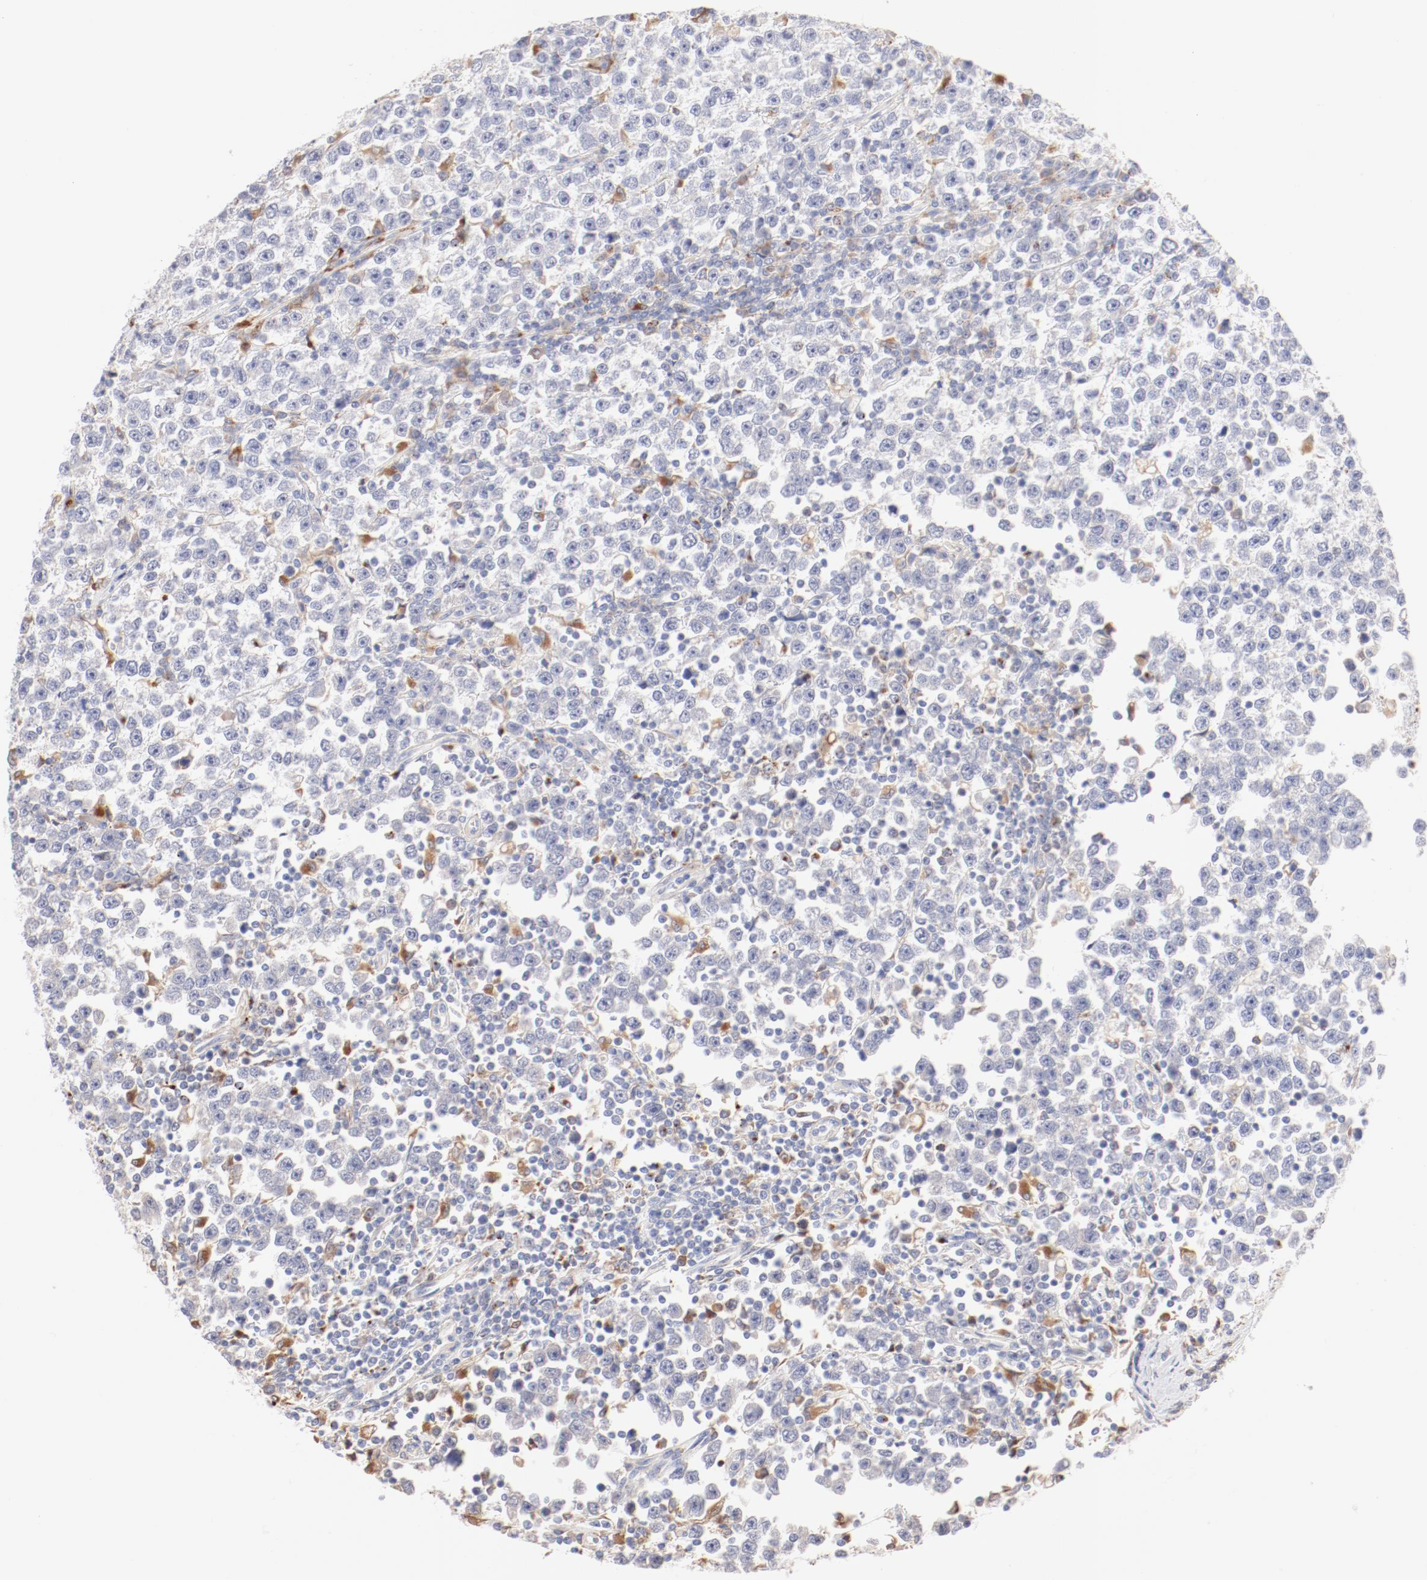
{"staining": {"intensity": "negative", "quantity": "none", "location": "none"}, "tissue": "testis cancer", "cell_type": "Tumor cells", "image_type": "cancer", "snomed": [{"axis": "morphology", "description": "Seminoma, NOS"}, {"axis": "topography", "description": "Testis"}], "caption": "DAB (3,3'-diaminobenzidine) immunohistochemical staining of testis cancer (seminoma) demonstrates no significant staining in tumor cells.", "gene": "CTSH", "patient": {"sex": "male", "age": 43}}